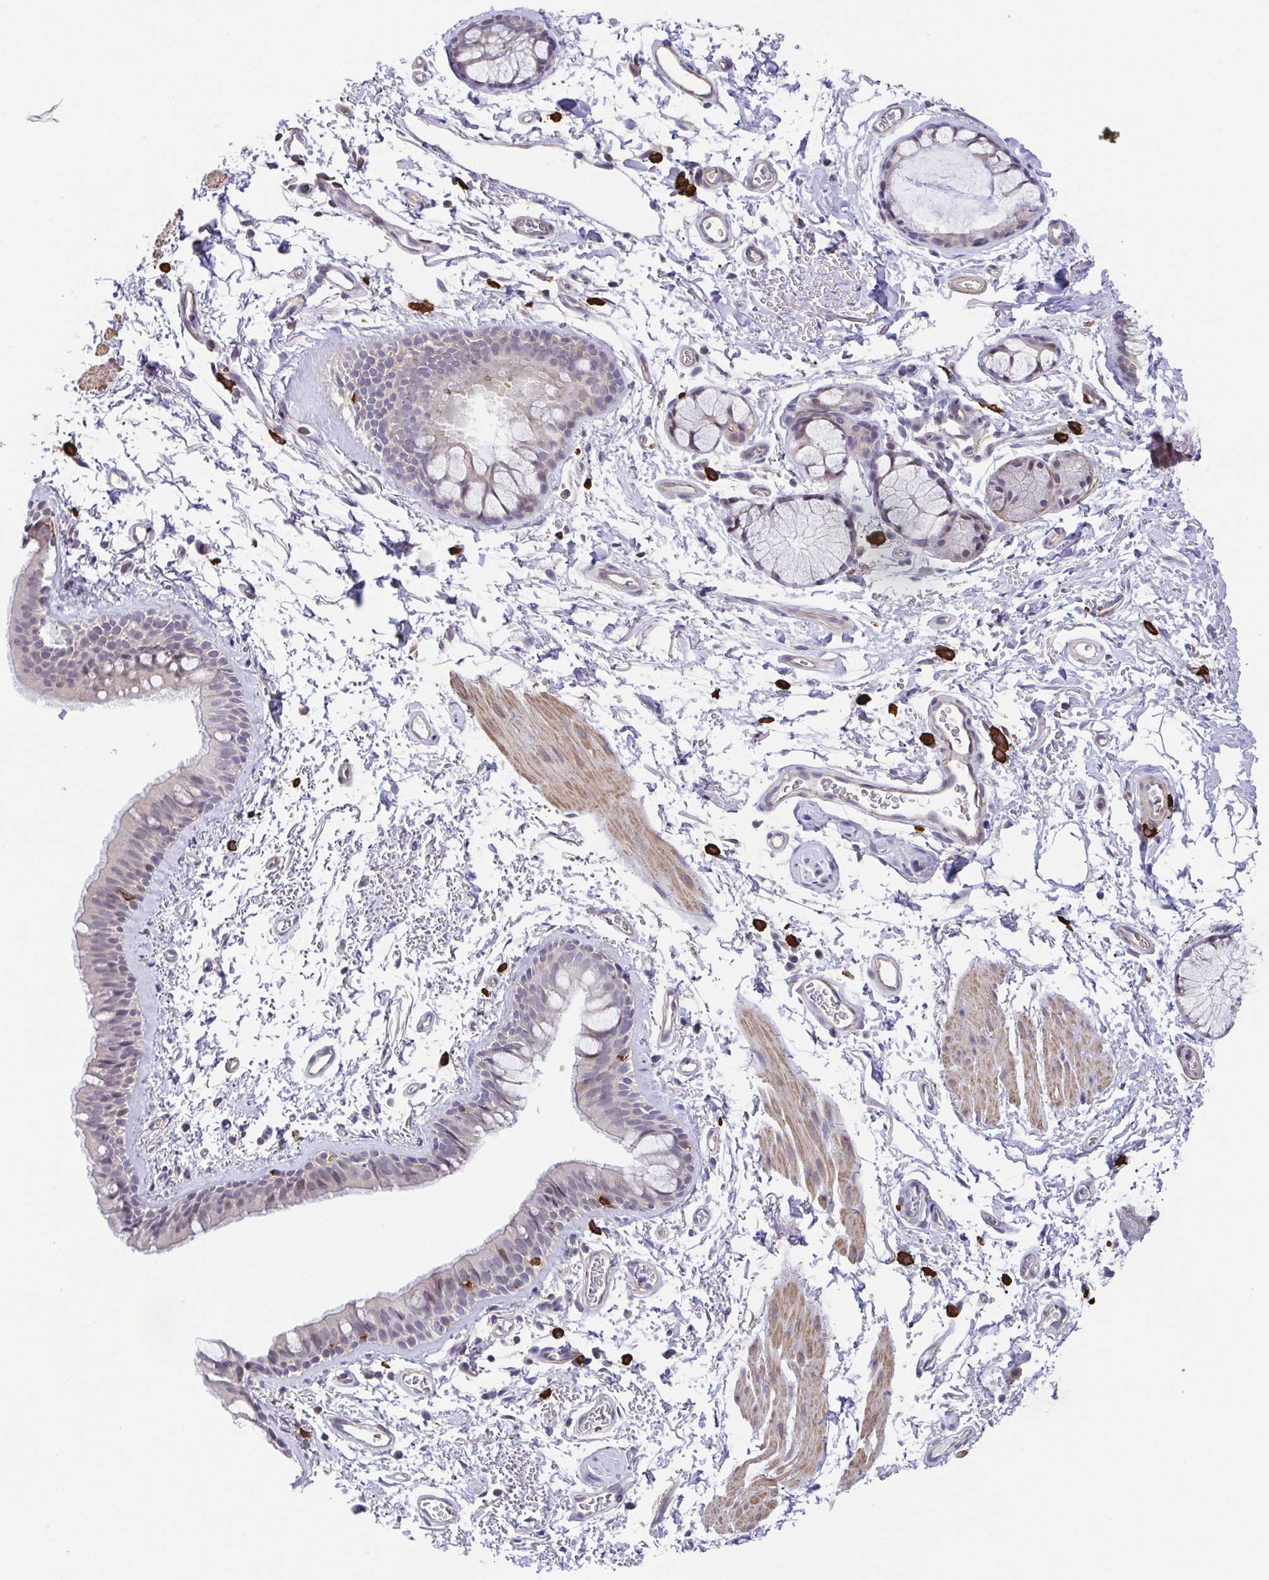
{"staining": {"intensity": "negative", "quantity": "none", "location": "none"}, "tissue": "bronchus", "cell_type": "Respiratory epithelial cells", "image_type": "normal", "snomed": [{"axis": "morphology", "description": "Normal tissue, NOS"}, {"axis": "topography", "description": "Cartilage tissue"}, {"axis": "topography", "description": "Bronchus"}], "caption": "Image shows no significant protein staining in respiratory epithelial cells of normal bronchus.", "gene": "PREPL", "patient": {"sex": "female", "age": 79}}